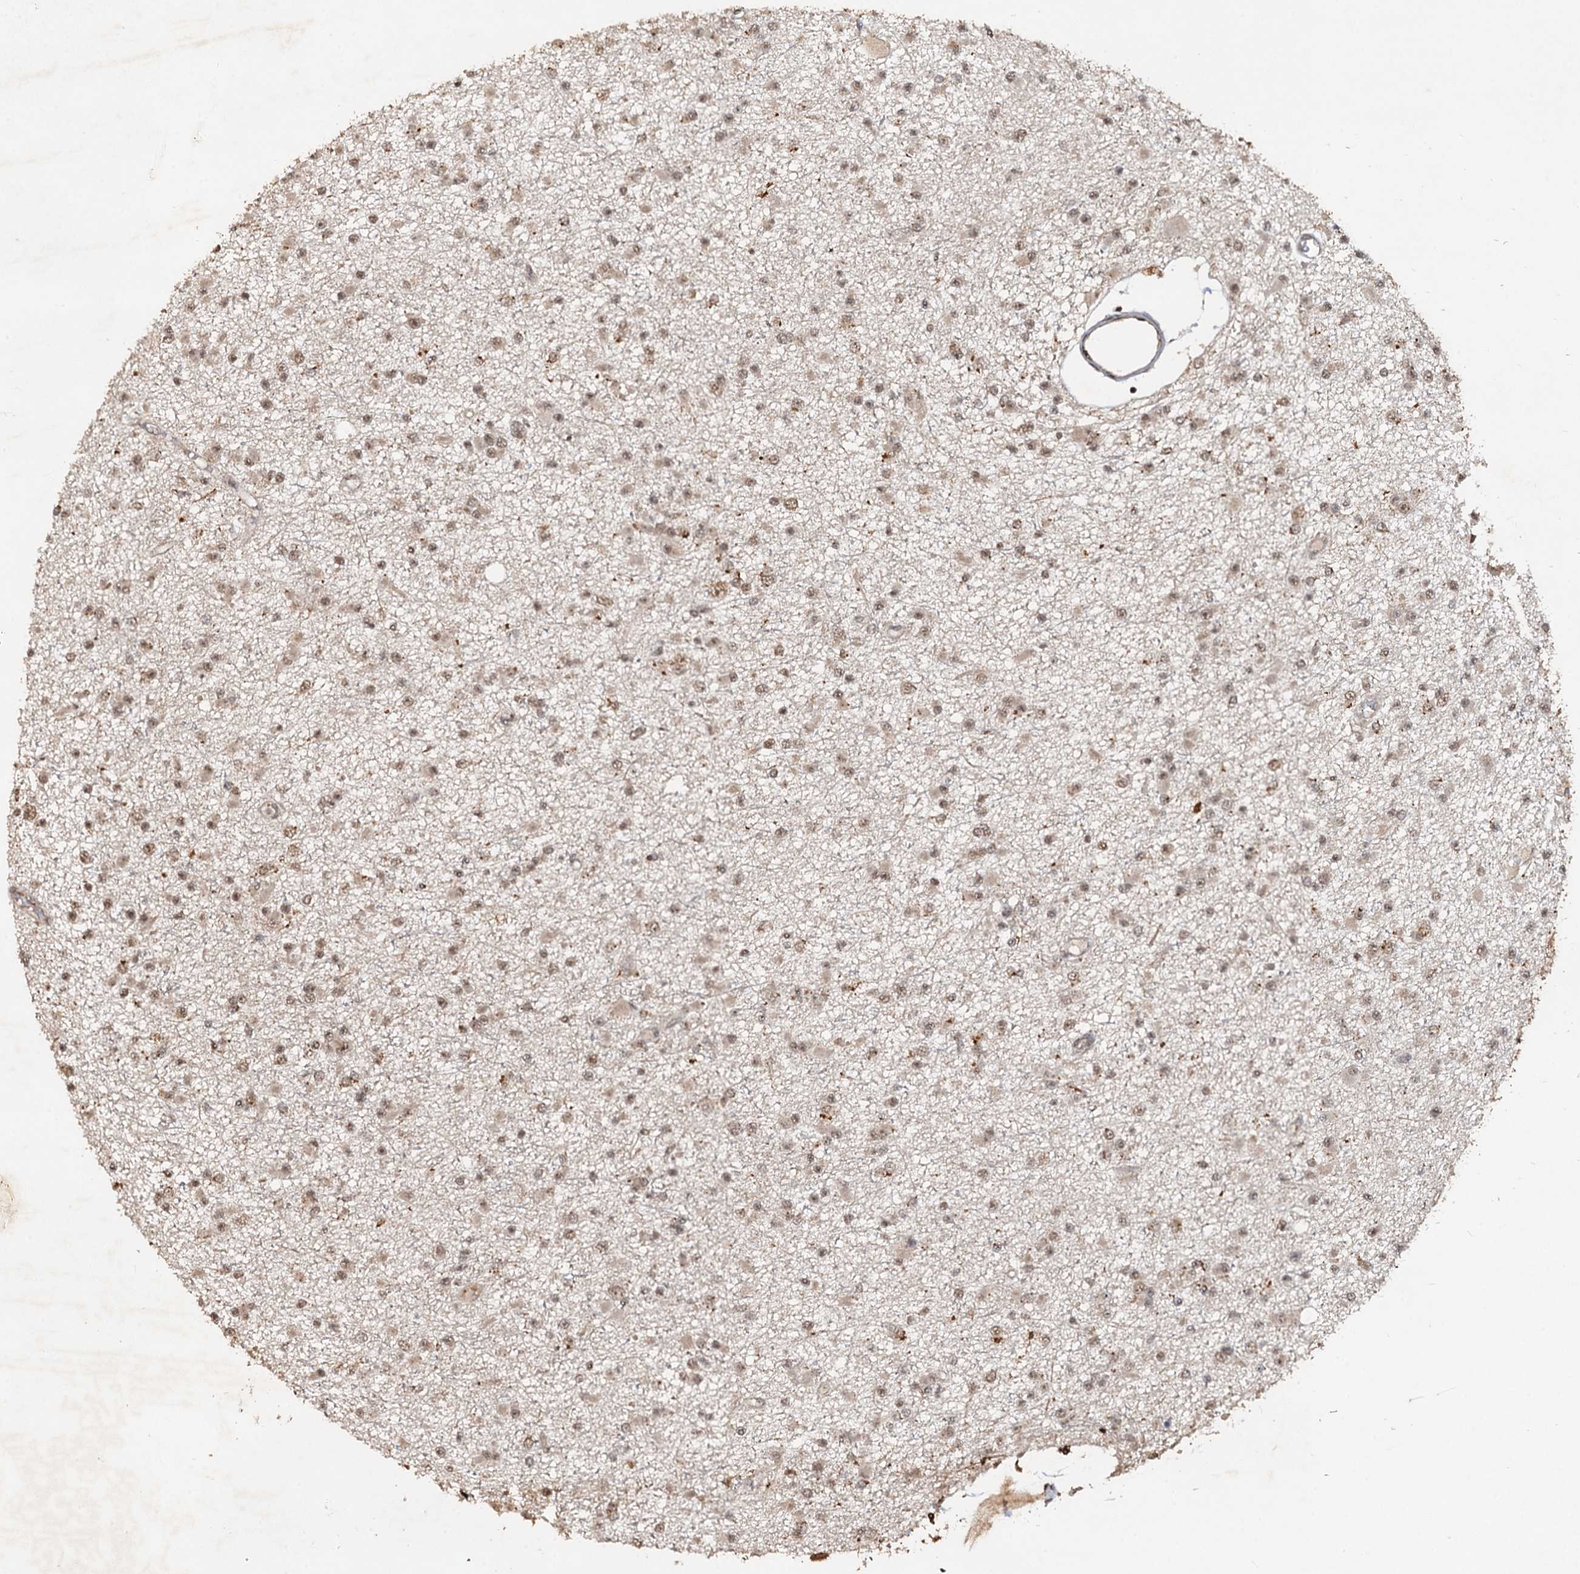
{"staining": {"intensity": "weak", "quantity": ">75%", "location": "nuclear"}, "tissue": "glioma", "cell_type": "Tumor cells", "image_type": "cancer", "snomed": [{"axis": "morphology", "description": "Glioma, malignant, Low grade"}, {"axis": "topography", "description": "Brain"}], "caption": "DAB immunohistochemical staining of human malignant glioma (low-grade) exhibits weak nuclear protein staining in approximately >75% of tumor cells. (DAB IHC with brightfield microscopy, high magnification).", "gene": "REP15", "patient": {"sex": "female", "age": 22}}